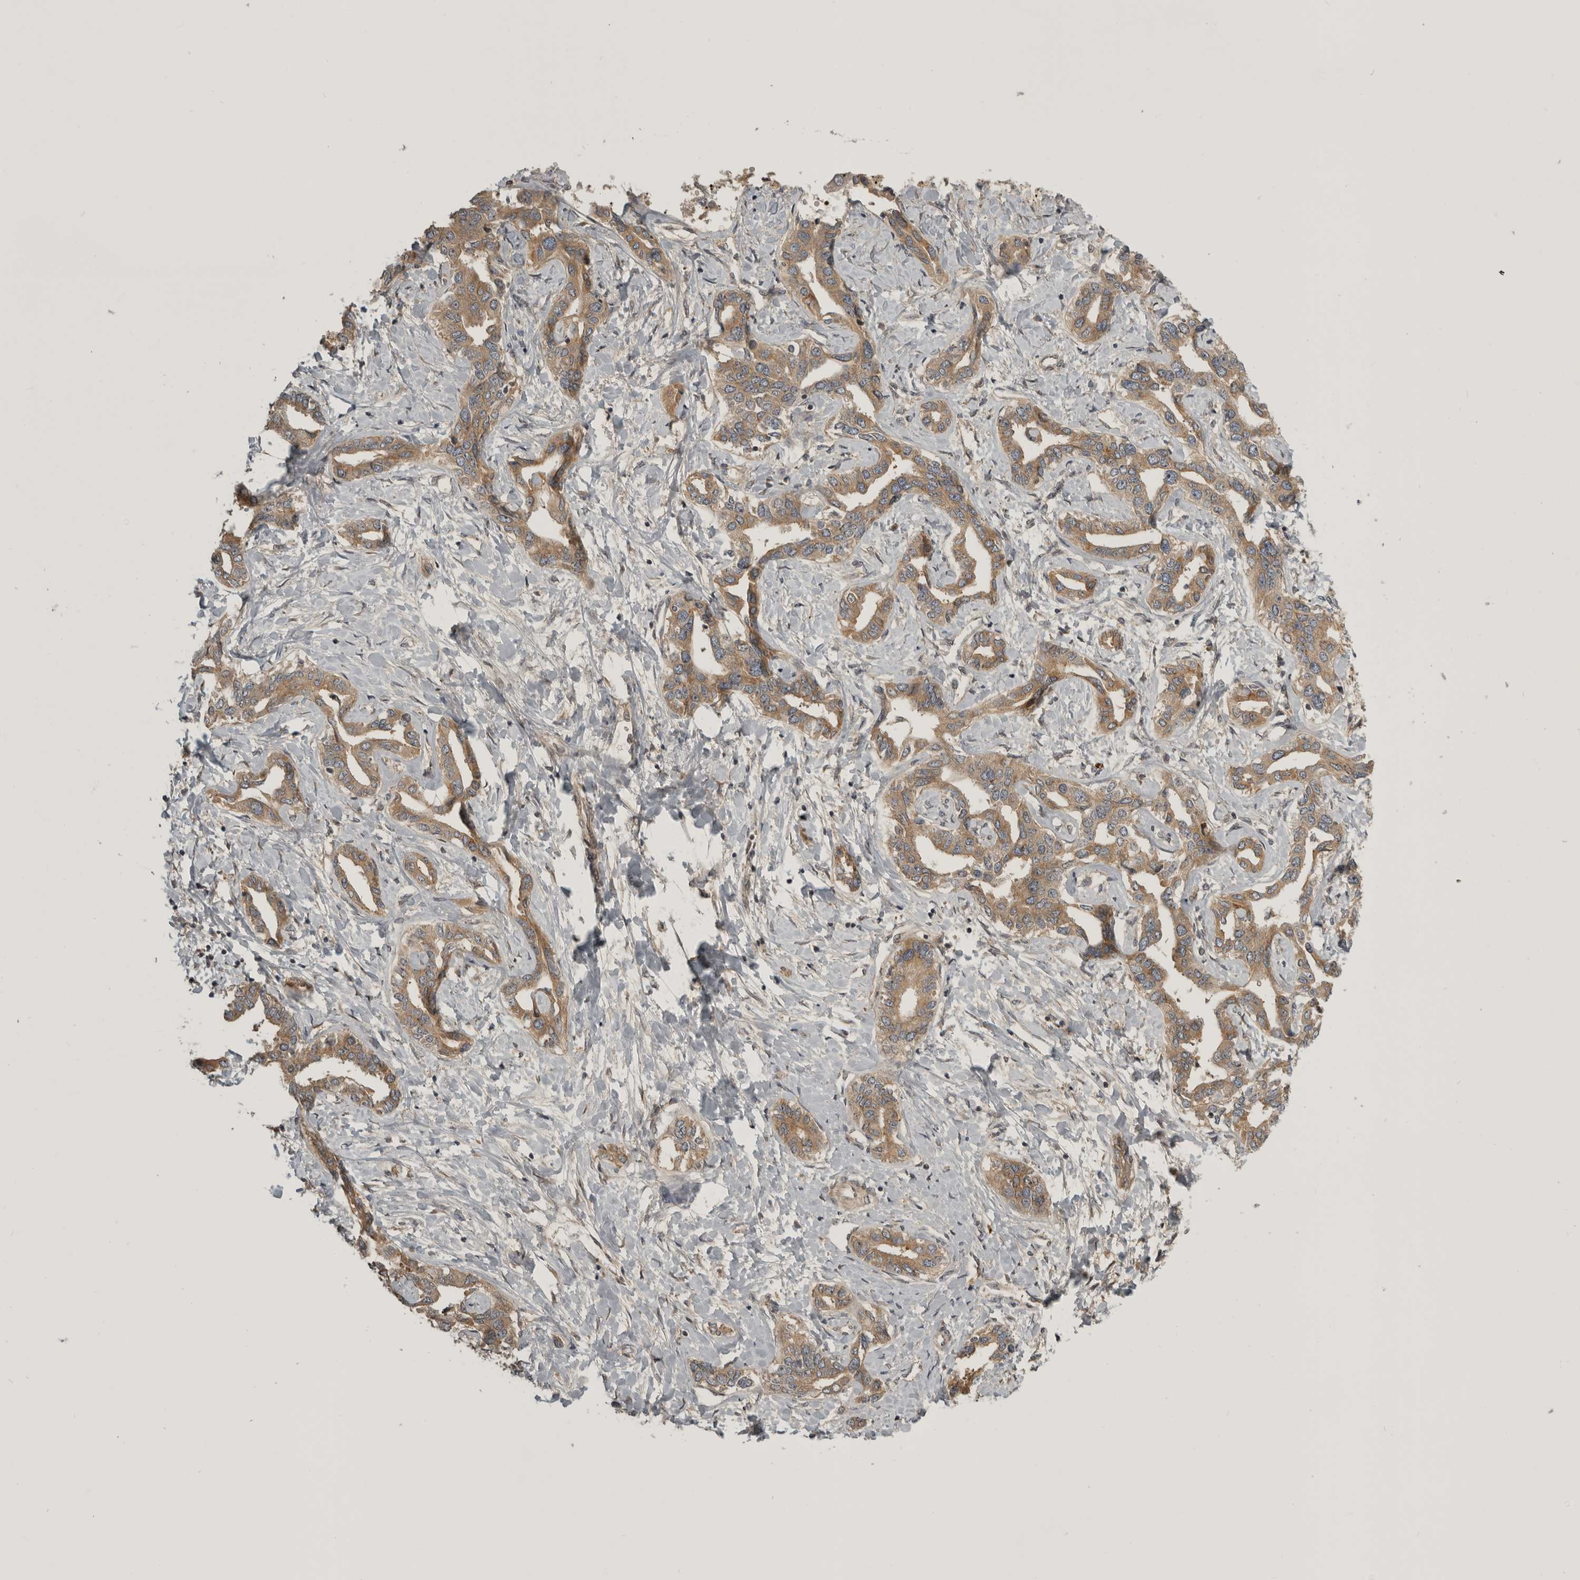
{"staining": {"intensity": "moderate", "quantity": ">75%", "location": "cytoplasmic/membranous"}, "tissue": "liver cancer", "cell_type": "Tumor cells", "image_type": "cancer", "snomed": [{"axis": "morphology", "description": "Cholangiocarcinoma"}, {"axis": "topography", "description": "Liver"}], "caption": "Cholangiocarcinoma (liver) stained with a protein marker exhibits moderate staining in tumor cells.", "gene": "CUEDC1", "patient": {"sex": "male", "age": 59}}